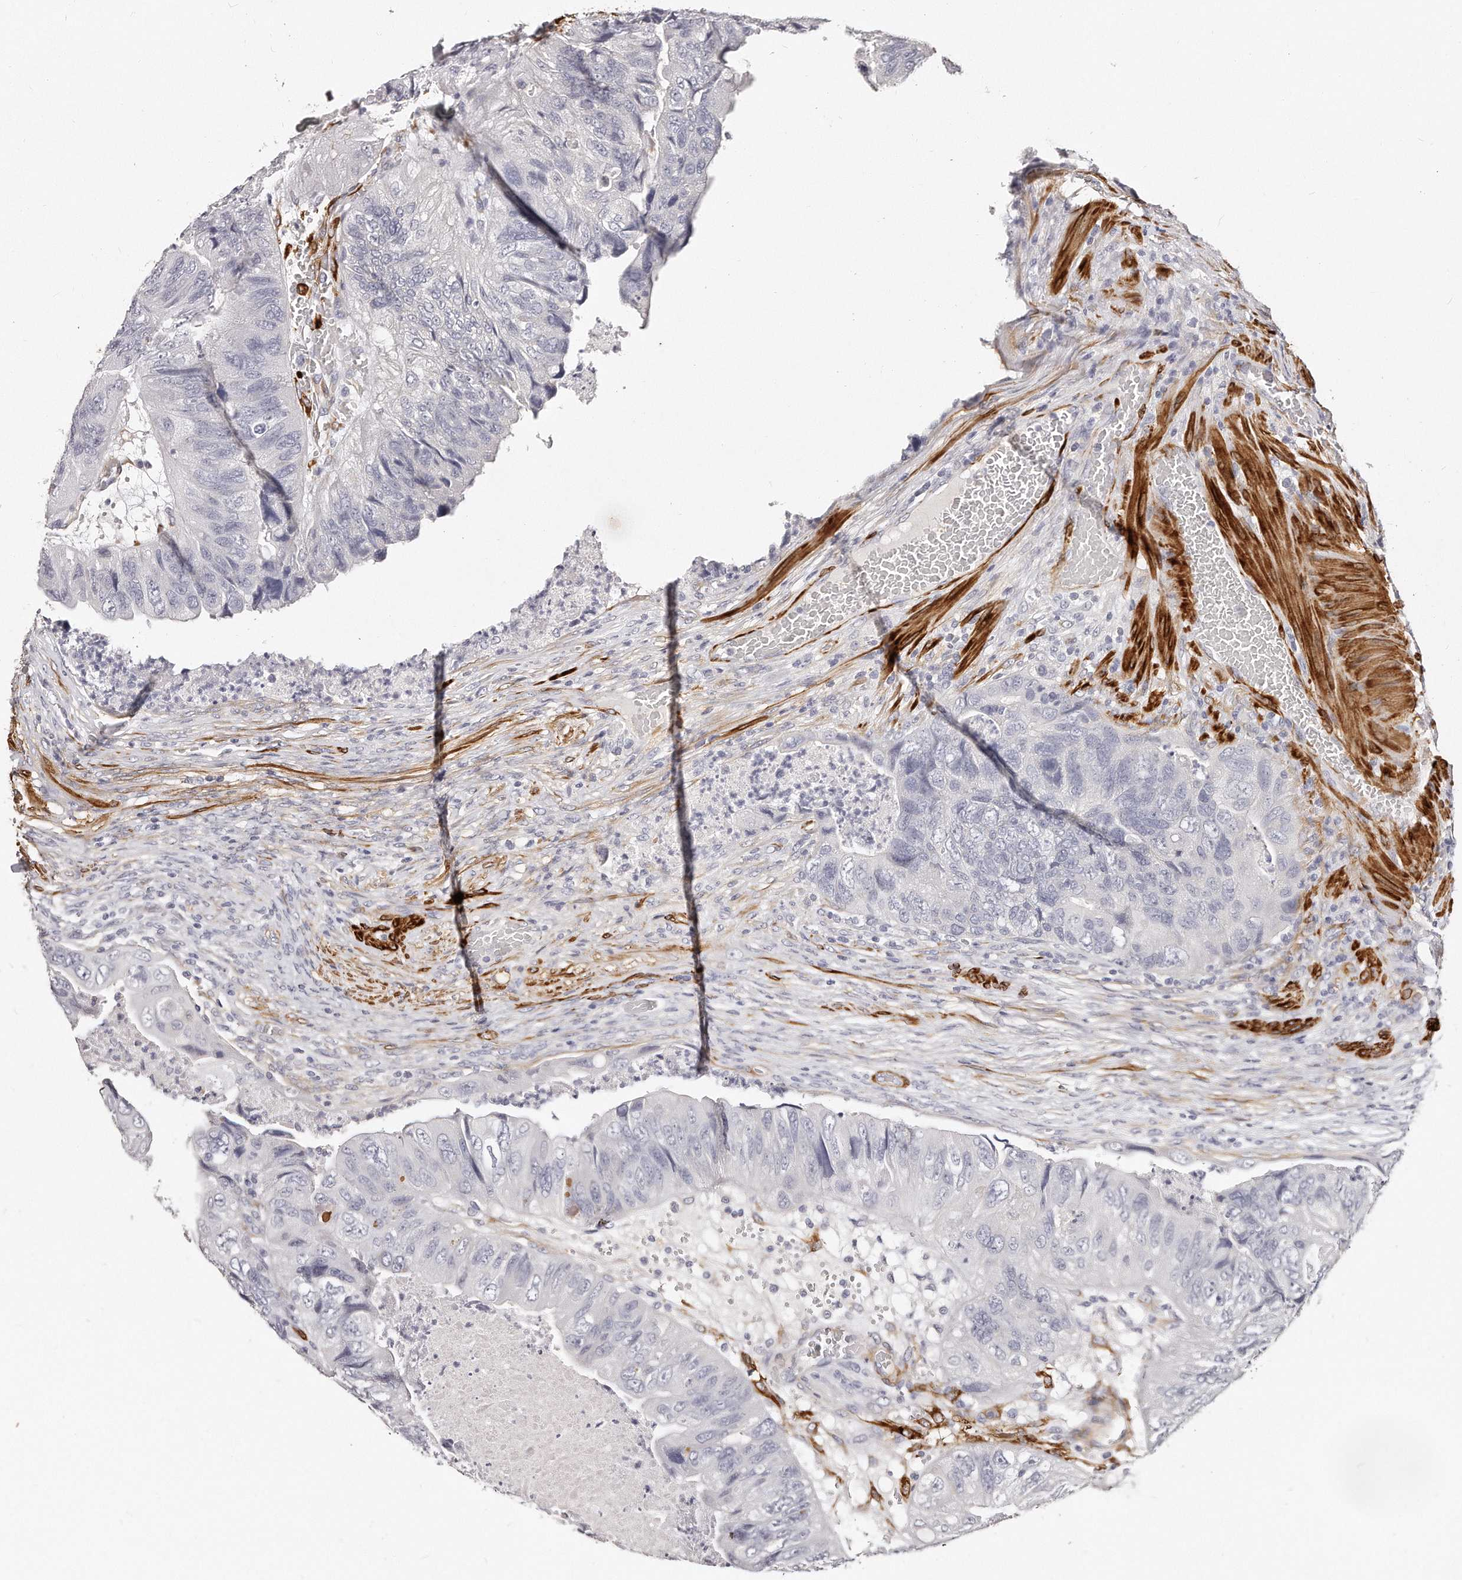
{"staining": {"intensity": "negative", "quantity": "none", "location": "none"}, "tissue": "colorectal cancer", "cell_type": "Tumor cells", "image_type": "cancer", "snomed": [{"axis": "morphology", "description": "Adenocarcinoma, NOS"}, {"axis": "topography", "description": "Rectum"}], "caption": "Micrograph shows no protein expression in tumor cells of colorectal cancer tissue.", "gene": "LMOD1", "patient": {"sex": "male", "age": 63}}